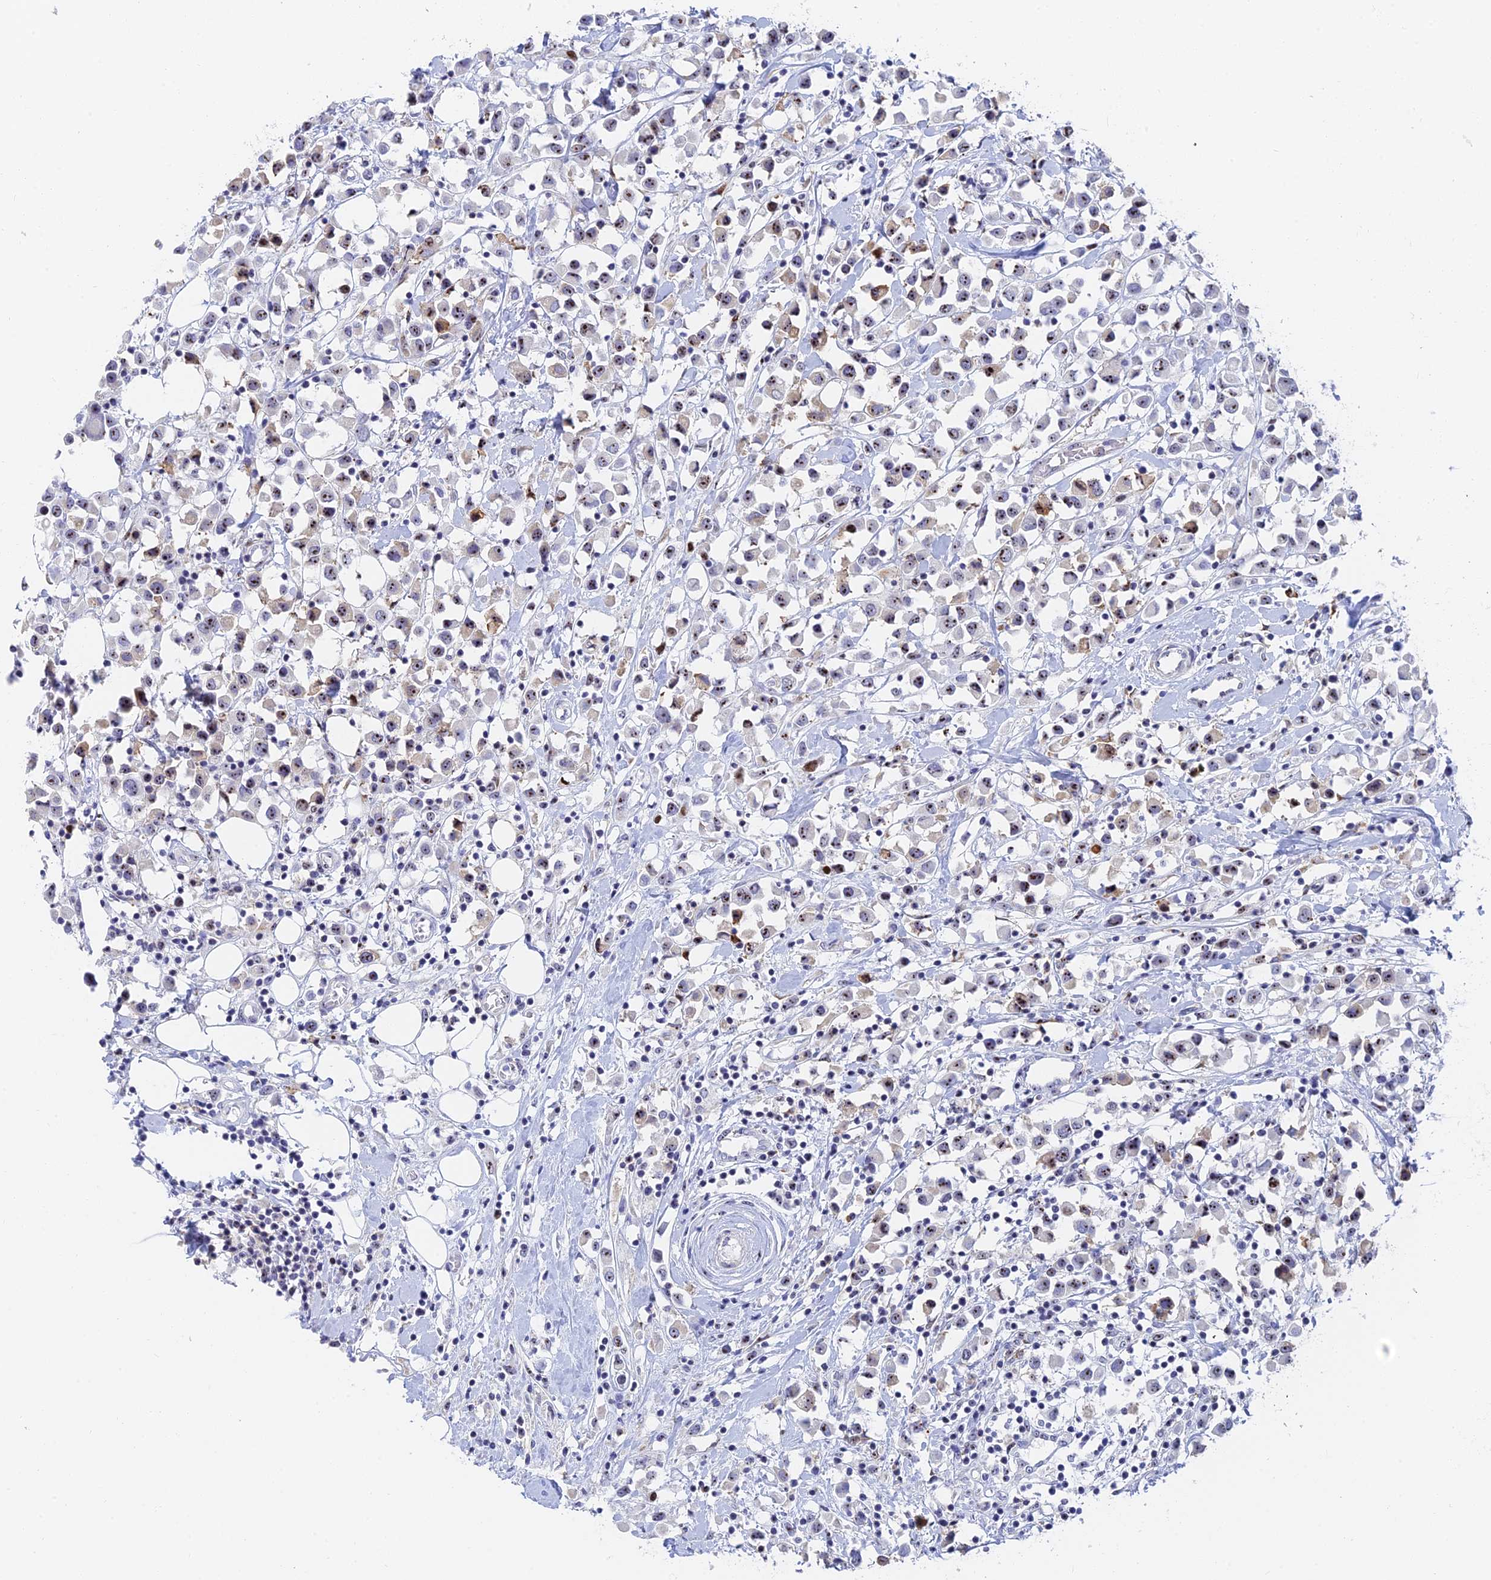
{"staining": {"intensity": "moderate", "quantity": ">75%", "location": "nuclear"}, "tissue": "breast cancer", "cell_type": "Tumor cells", "image_type": "cancer", "snomed": [{"axis": "morphology", "description": "Duct carcinoma"}, {"axis": "topography", "description": "Breast"}], "caption": "Immunohistochemistry (IHC) of human breast cancer displays medium levels of moderate nuclear expression in about >75% of tumor cells.", "gene": "RSL1D1", "patient": {"sex": "female", "age": 61}}